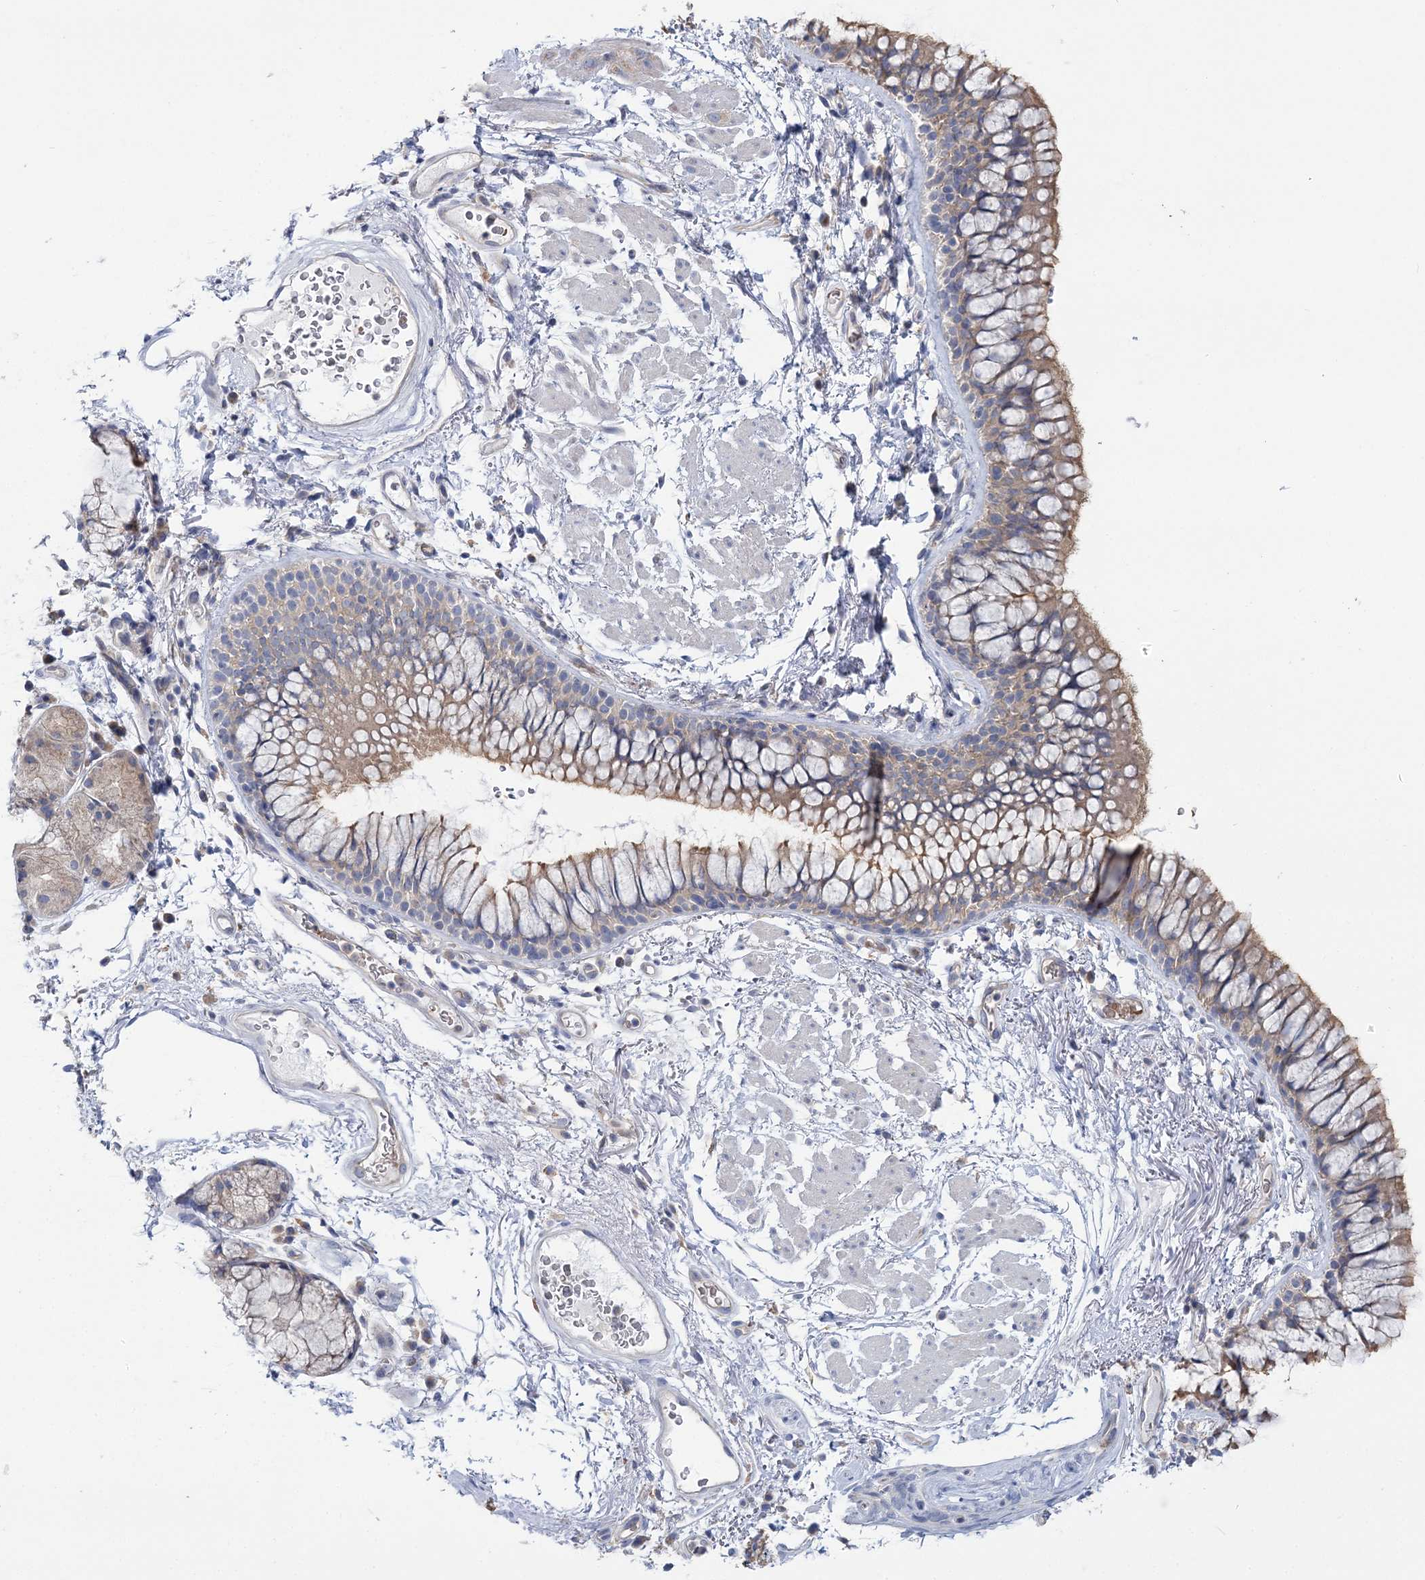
{"staining": {"intensity": "weak", "quantity": ">75%", "location": "cytoplasmic/membranous"}, "tissue": "bronchus", "cell_type": "Respiratory epithelial cells", "image_type": "normal", "snomed": [{"axis": "morphology", "description": "Normal tissue, NOS"}, {"axis": "topography", "description": "Cartilage tissue"}, {"axis": "topography", "description": "Bronchus"}], "caption": "This histopathology image reveals IHC staining of benign human bronchus, with low weak cytoplasmic/membranous staining in about >75% of respiratory epithelial cells.", "gene": "ATP11B", "patient": {"sex": "female", "age": 73}}